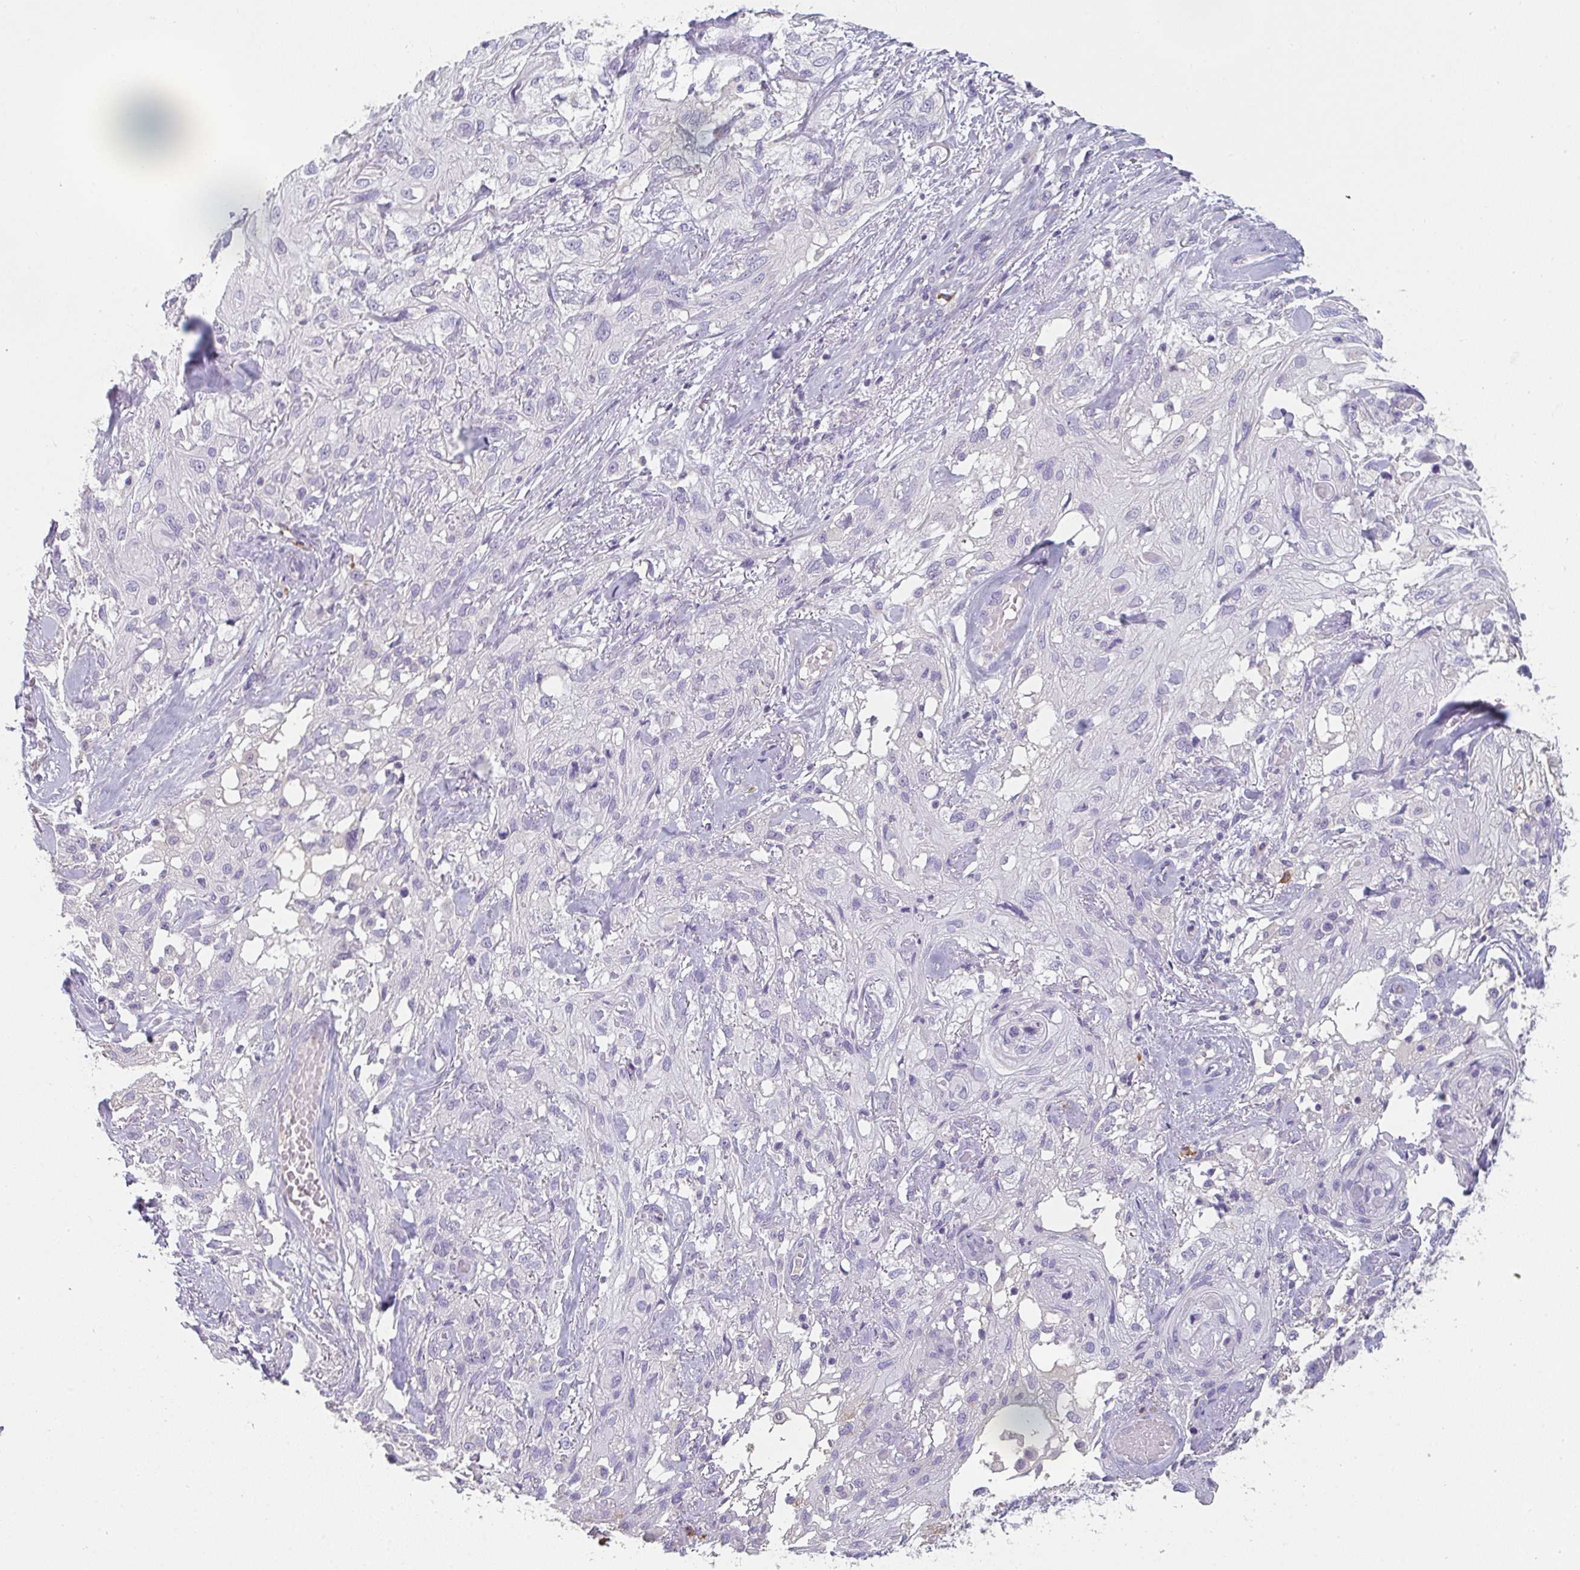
{"staining": {"intensity": "negative", "quantity": "none", "location": "none"}, "tissue": "skin cancer", "cell_type": "Tumor cells", "image_type": "cancer", "snomed": [{"axis": "morphology", "description": "Squamous cell carcinoma, NOS"}, {"axis": "topography", "description": "Skin"}, {"axis": "topography", "description": "Vulva"}], "caption": "Immunohistochemistry (IHC) image of skin squamous cell carcinoma stained for a protein (brown), which displays no positivity in tumor cells.", "gene": "ZNF215", "patient": {"sex": "female", "age": 86}}